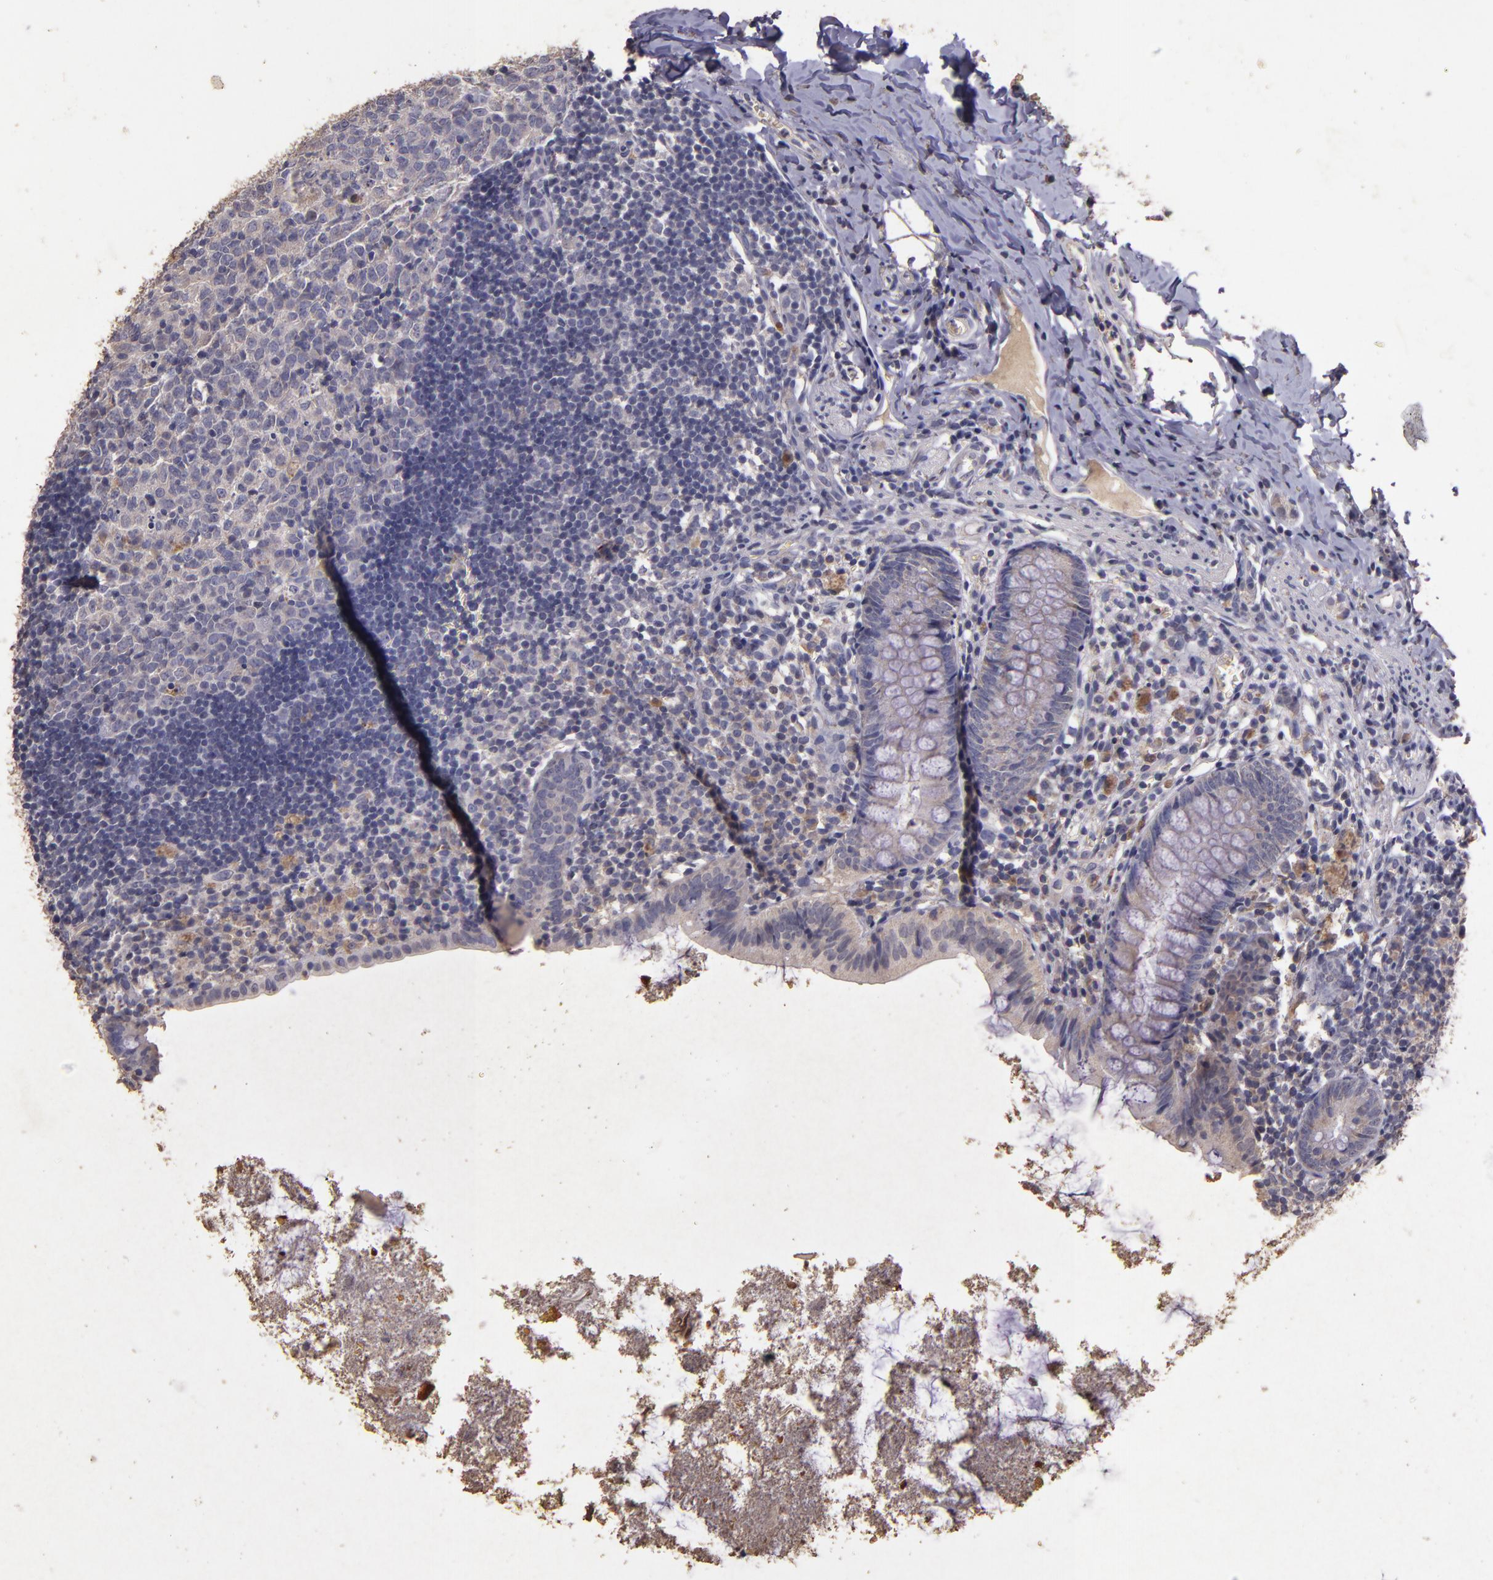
{"staining": {"intensity": "negative", "quantity": "none", "location": "none"}, "tissue": "appendix", "cell_type": "Glandular cells", "image_type": "normal", "snomed": [{"axis": "morphology", "description": "Normal tissue, NOS"}, {"axis": "topography", "description": "Appendix"}], "caption": "Normal appendix was stained to show a protein in brown. There is no significant expression in glandular cells. The staining was performed using DAB (3,3'-diaminobenzidine) to visualize the protein expression in brown, while the nuclei were stained in blue with hematoxylin (Magnification: 20x).", "gene": "BCL2L13", "patient": {"sex": "female", "age": 9}}